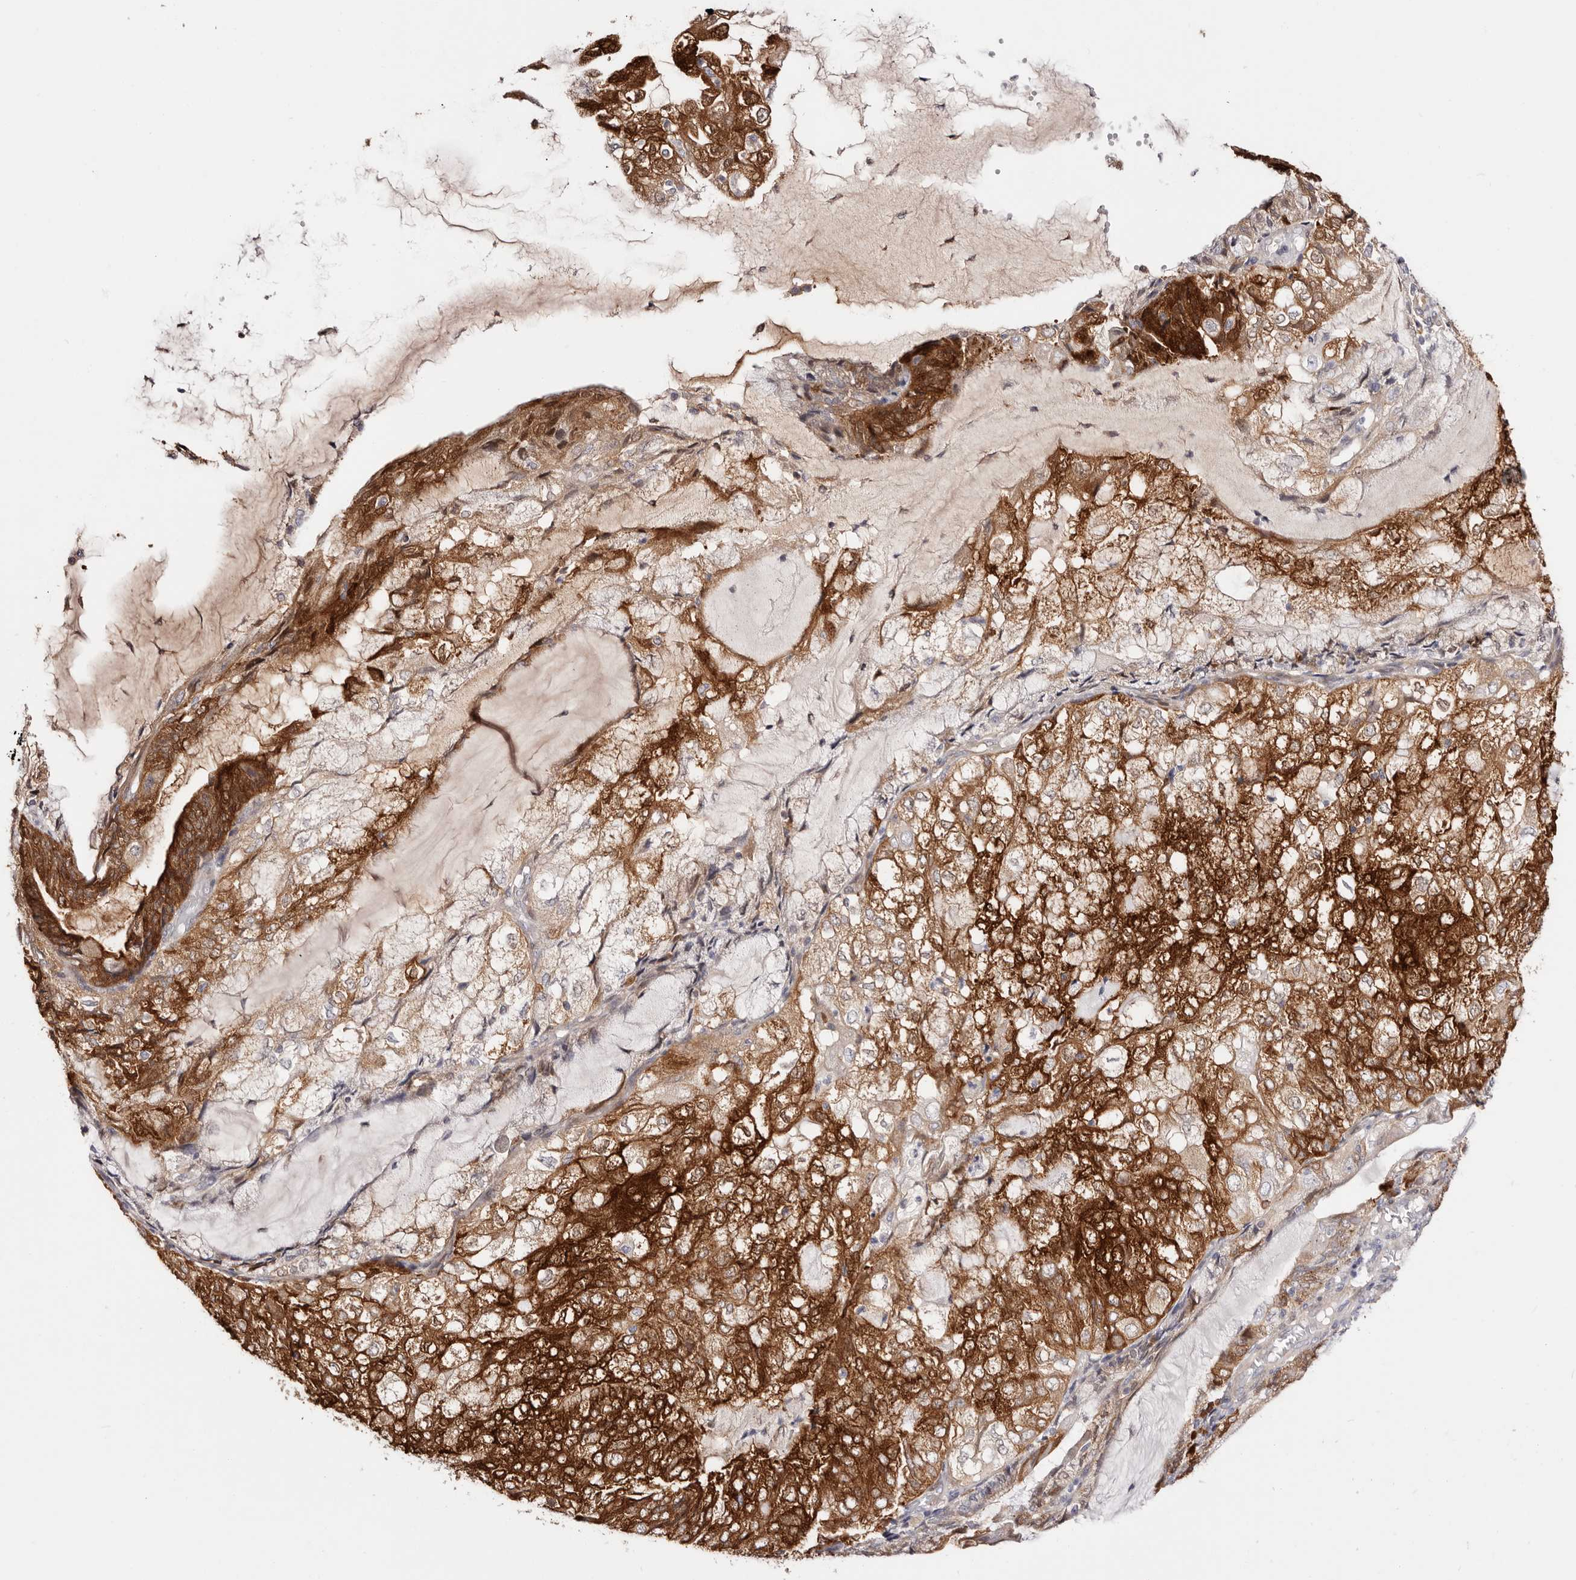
{"staining": {"intensity": "strong", "quantity": ">75%", "location": "cytoplasmic/membranous"}, "tissue": "endometrial cancer", "cell_type": "Tumor cells", "image_type": "cancer", "snomed": [{"axis": "morphology", "description": "Adenocarcinoma, NOS"}, {"axis": "topography", "description": "Endometrium"}], "caption": "IHC image of human endometrial adenocarcinoma stained for a protein (brown), which demonstrates high levels of strong cytoplasmic/membranous staining in approximately >75% of tumor cells.", "gene": "GFOD1", "patient": {"sex": "female", "age": 81}}